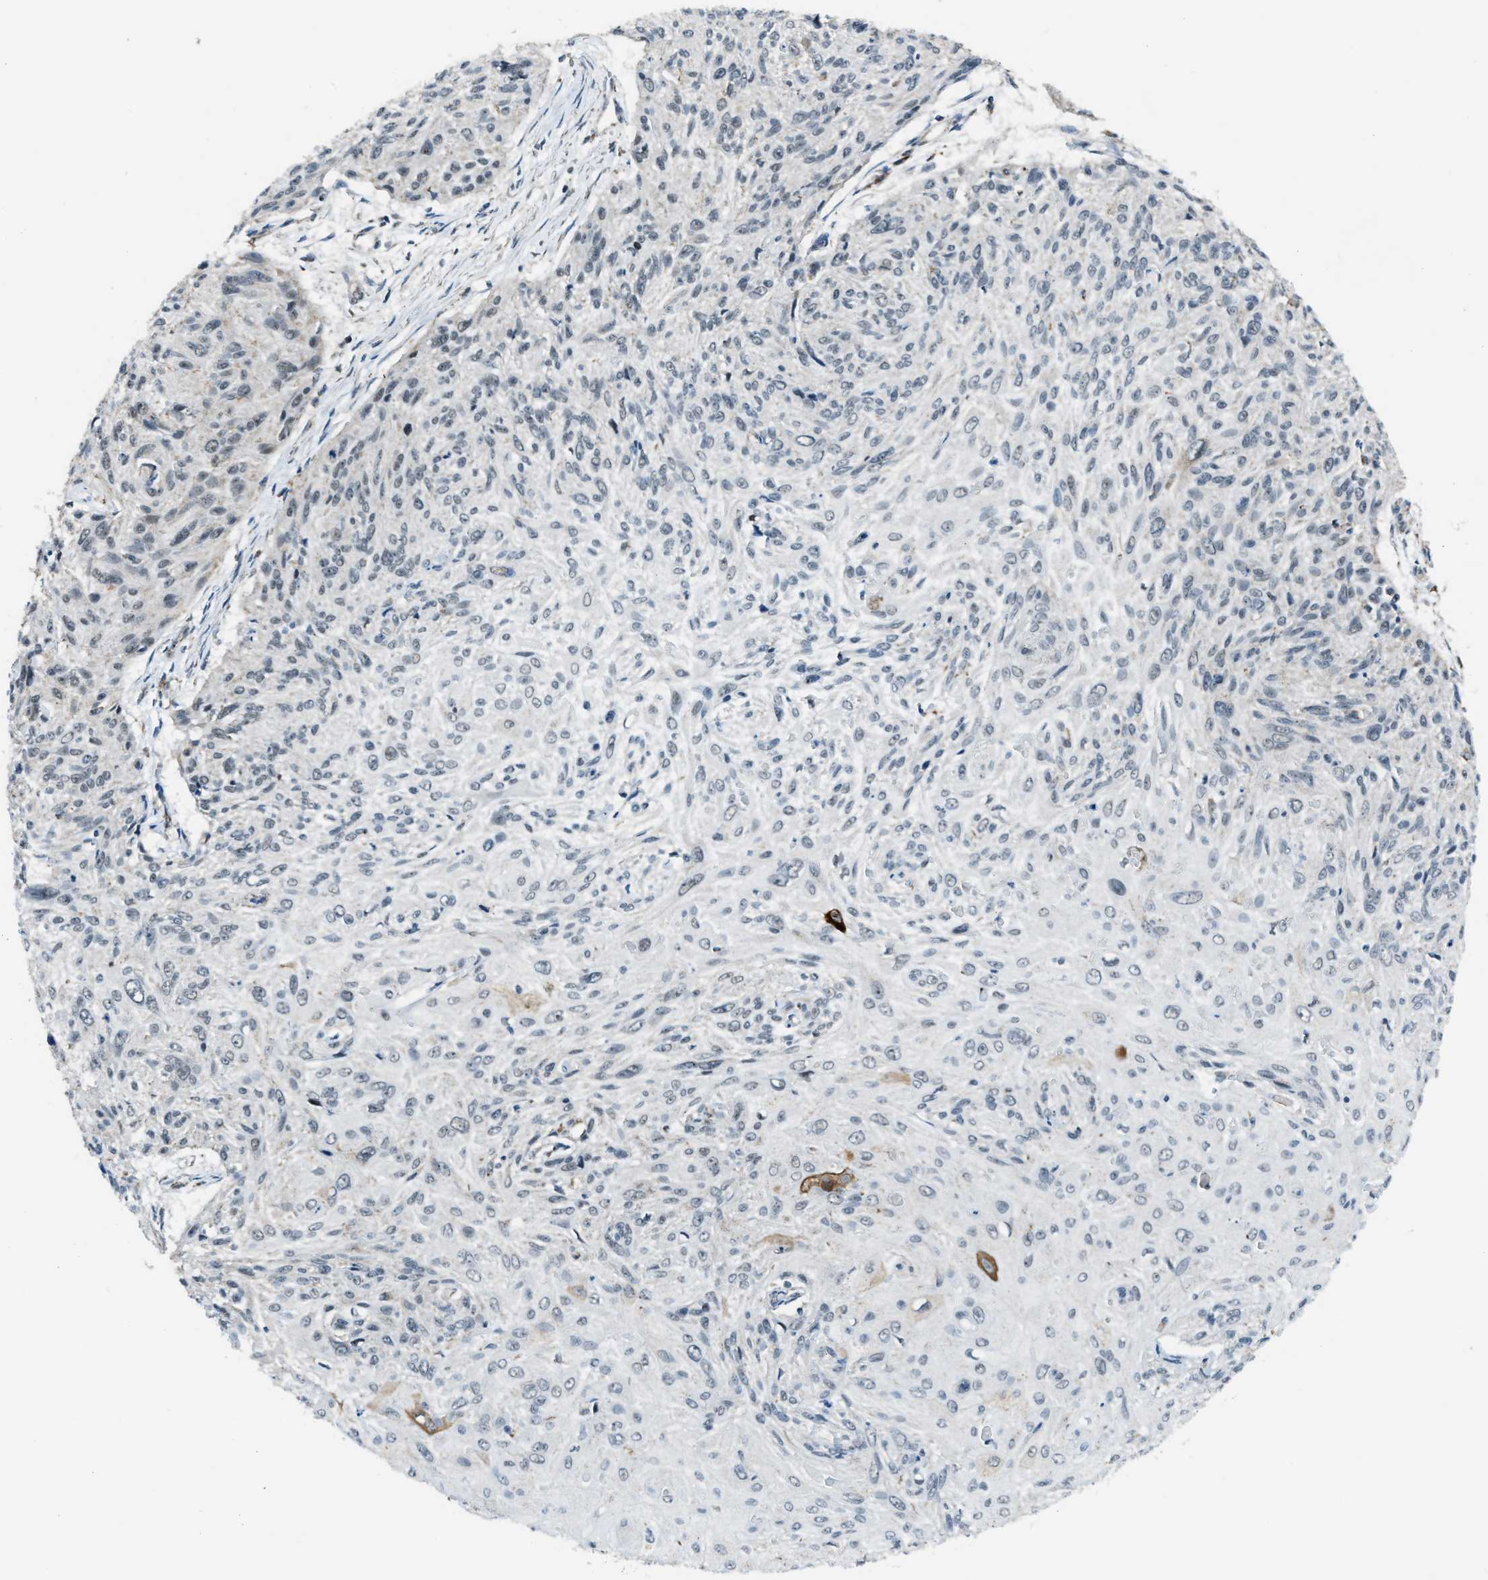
{"staining": {"intensity": "negative", "quantity": "none", "location": "none"}, "tissue": "cervical cancer", "cell_type": "Tumor cells", "image_type": "cancer", "snomed": [{"axis": "morphology", "description": "Squamous cell carcinoma, NOS"}, {"axis": "topography", "description": "Cervix"}], "caption": "An immunohistochemistry (IHC) photomicrograph of cervical cancer is shown. There is no staining in tumor cells of cervical cancer.", "gene": "CHN2", "patient": {"sex": "female", "age": 51}}